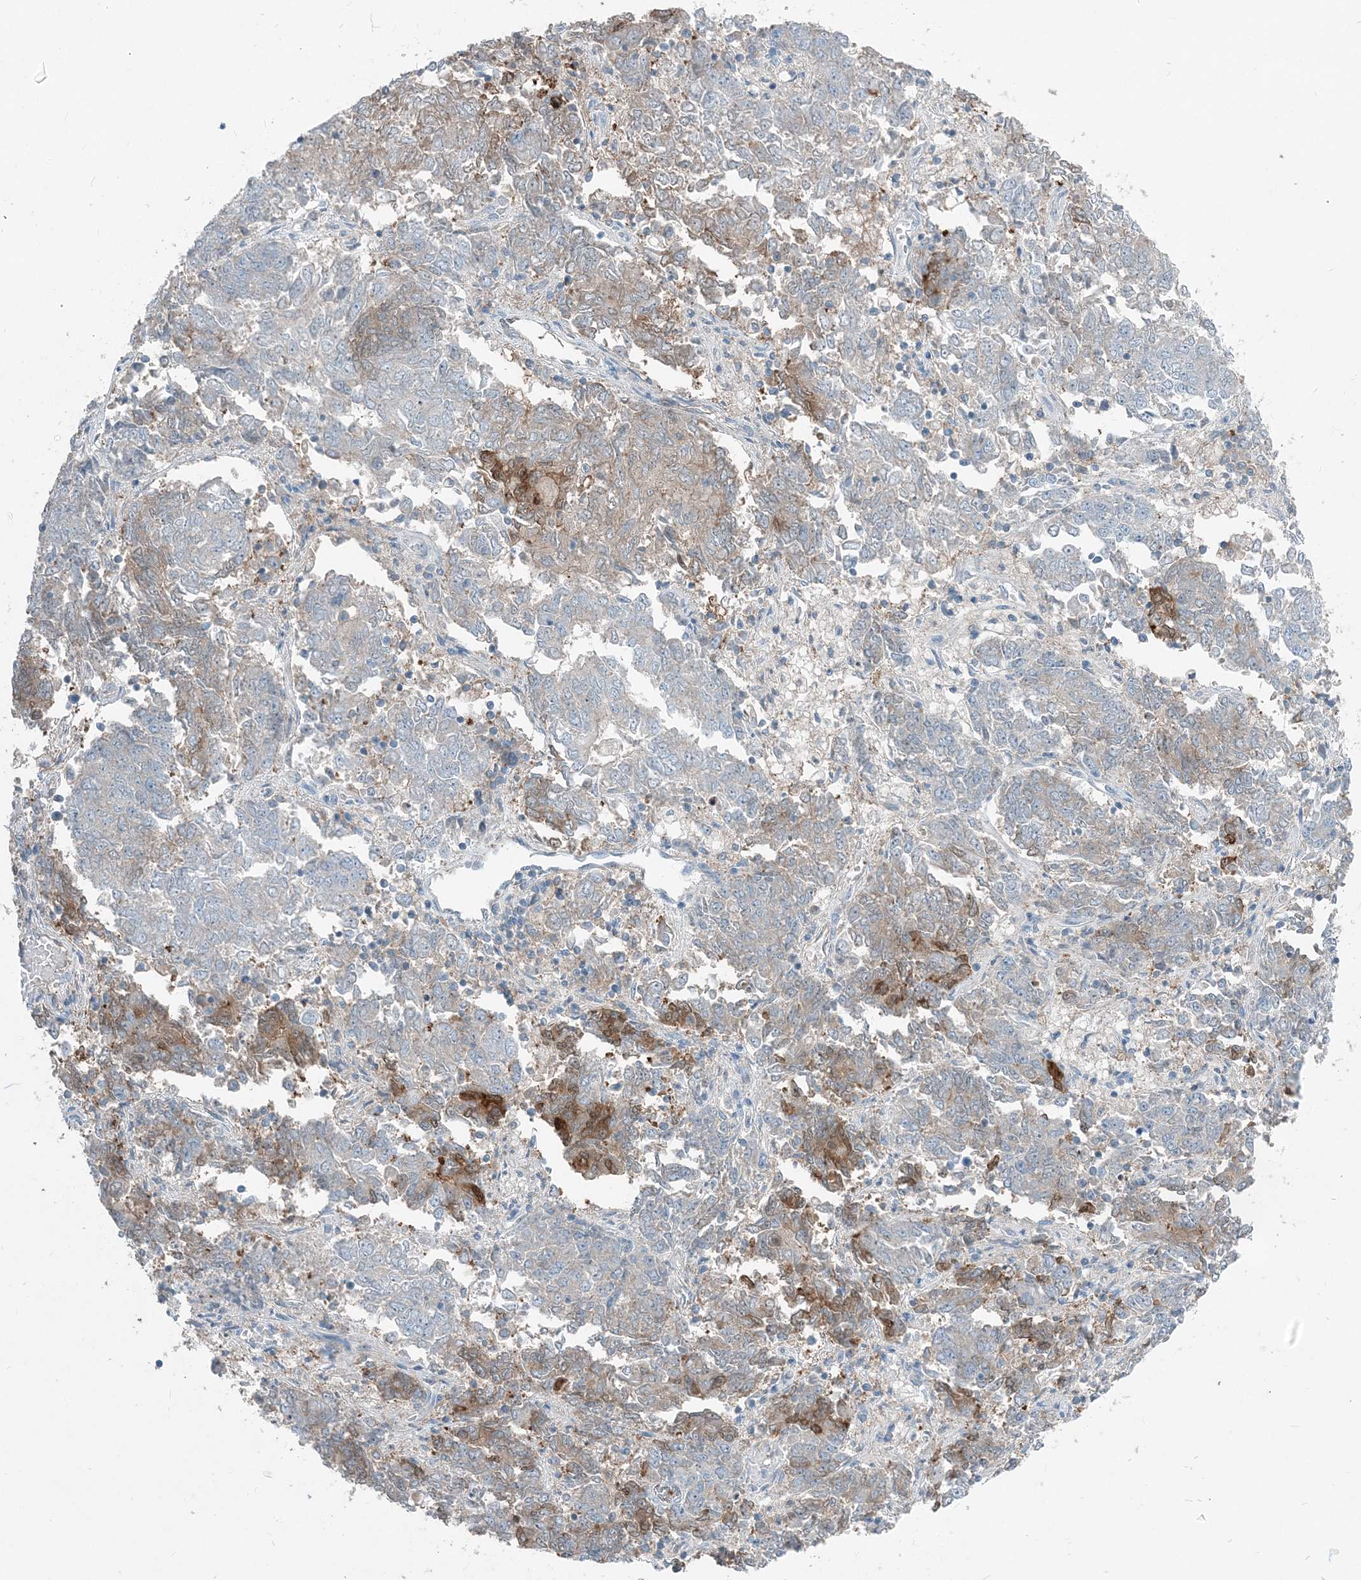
{"staining": {"intensity": "moderate", "quantity": "25%-75%", "location": "cytoplasmic/membranous"}, "tissue": "endometrial cancer", "cell_type": "Tumor cells", "image_type": "cancer", "snomed": [{"axis": "morphology", "description": "Adenocarcinoma, NOS"}, {"axis": "topography", "description": "Endometrium"}], "caption": "Brown immunohistochemical staining in human adenocarcinoma (endometrial) displays moderate cytoplasmic/membranous positivity in about 25%-75% of tumor cells.", "gene": "ARMH1", "patient": {"sex": "female", "age": 80}}